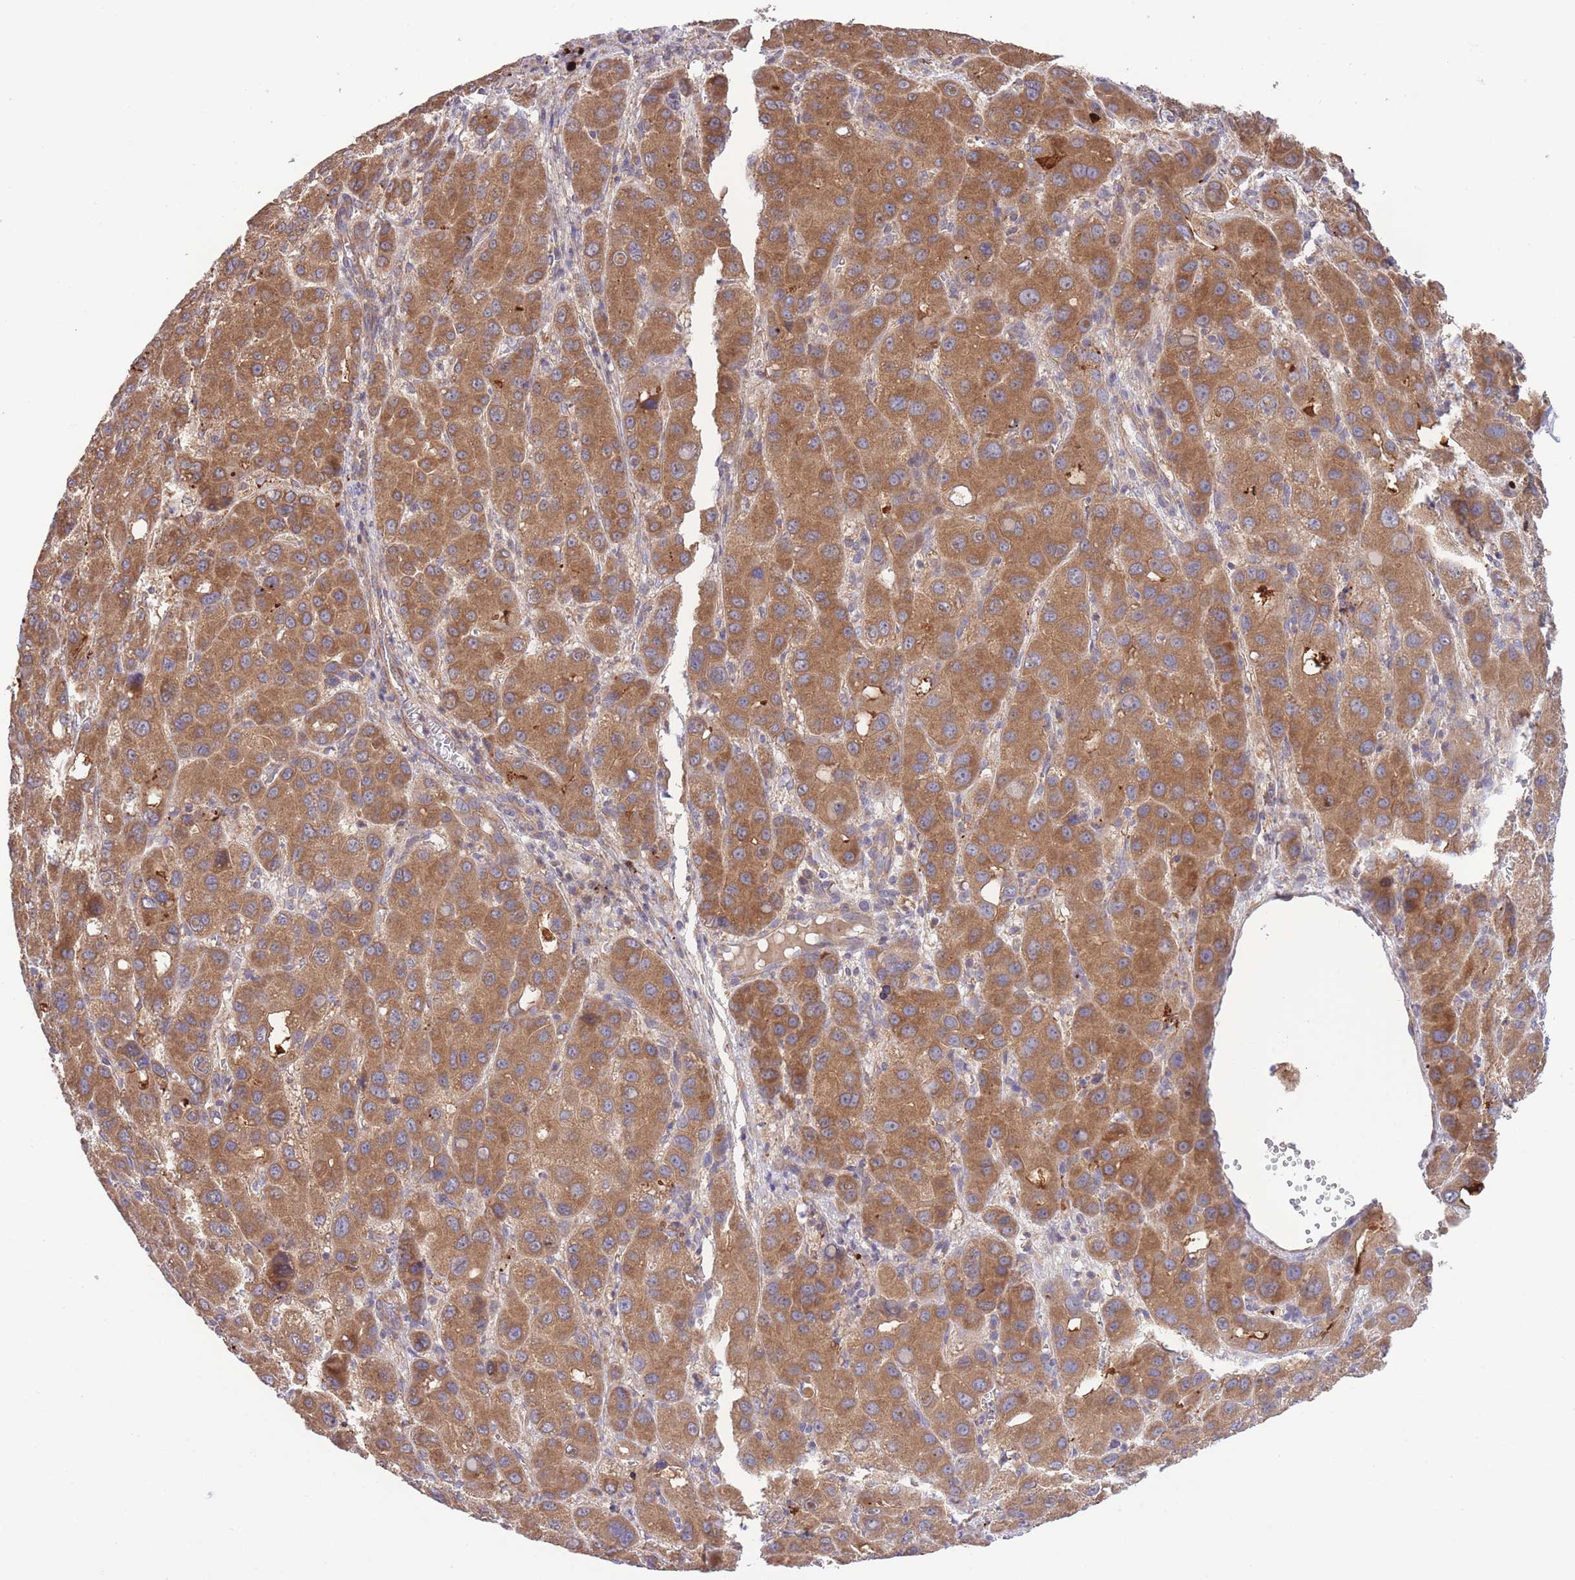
{"staining": {"intensity": "moderate", "quantity": ">75%", "location": "cytoplasmic/membranous"}, "tissue": "liver cancer", "cell_type": "Tumor cells", "image_type": "cancer", "snomed": [{"axis": "morphology", "description": "Carcinoma, Hepatocellular, NOS"}, {"axis": "topography", "description": "Liver"}], "caption": "Protein expression analysis of human liver cancer (hepatocellular carcinoma) reveals moderate cytoplasmic/membranous staining in about >75% of tumor cells.", "gene": "ATP13A2", "patient": {"sex": "male", "age": 55}}